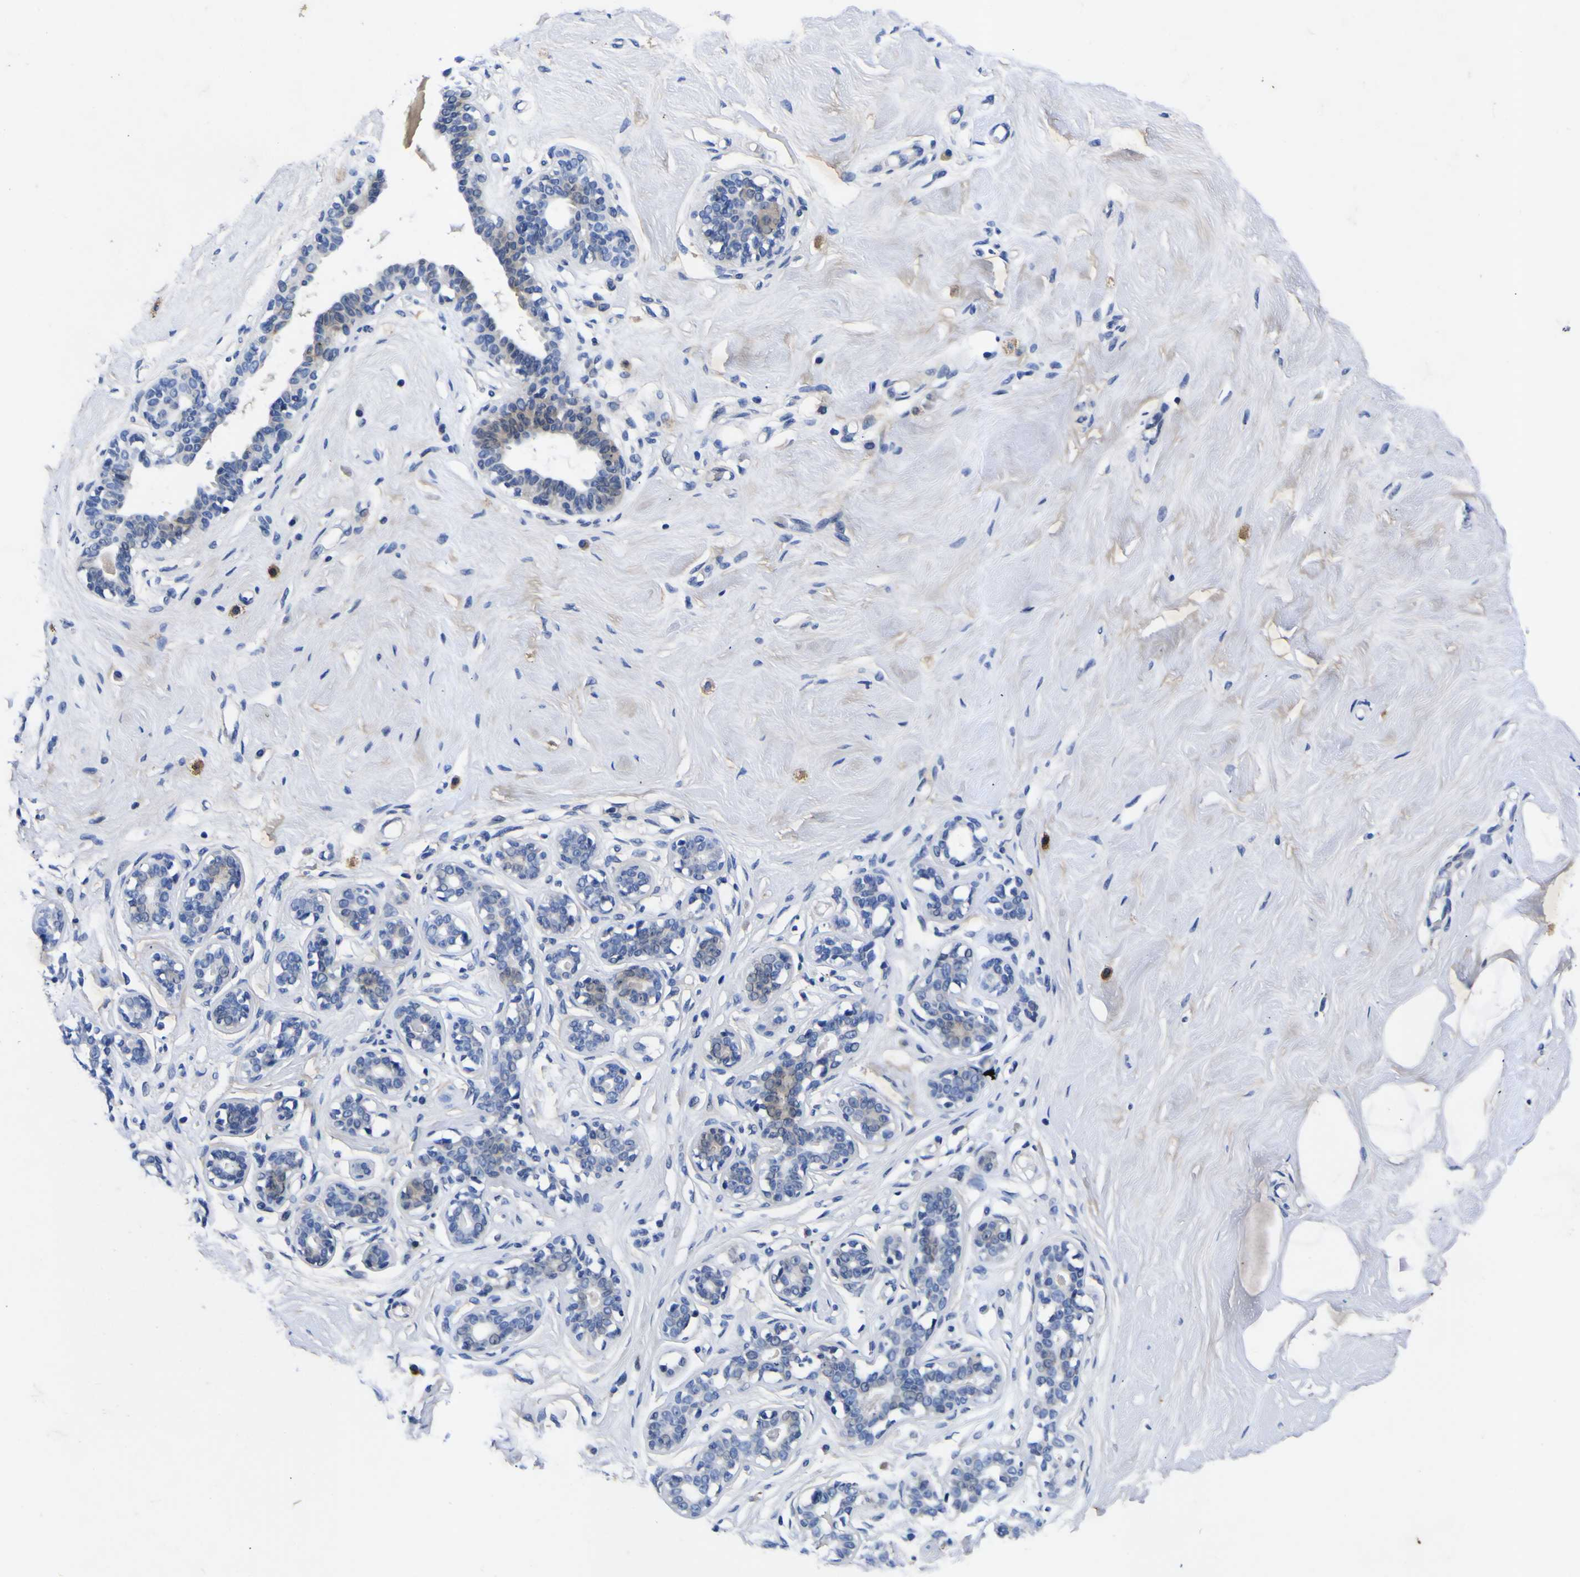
{"staining": {"intensity": "negative", "quantity": "none", "location": "none"}, "tissue": "breast", "cell_type": "Adipocytes", "image_type": "normal", "snomed": [{"axis": "morphology", "description": "Normal tissue, NOS"}, {"axis": "topography", "description": "Breast"}], "caption": "High power microscopy photomicrograph of an IHC micrograph of benign breast, revealing no significant expression in adipocytes.", "gene": "VASN", "patient": {"sex": "female", "age": 23}}